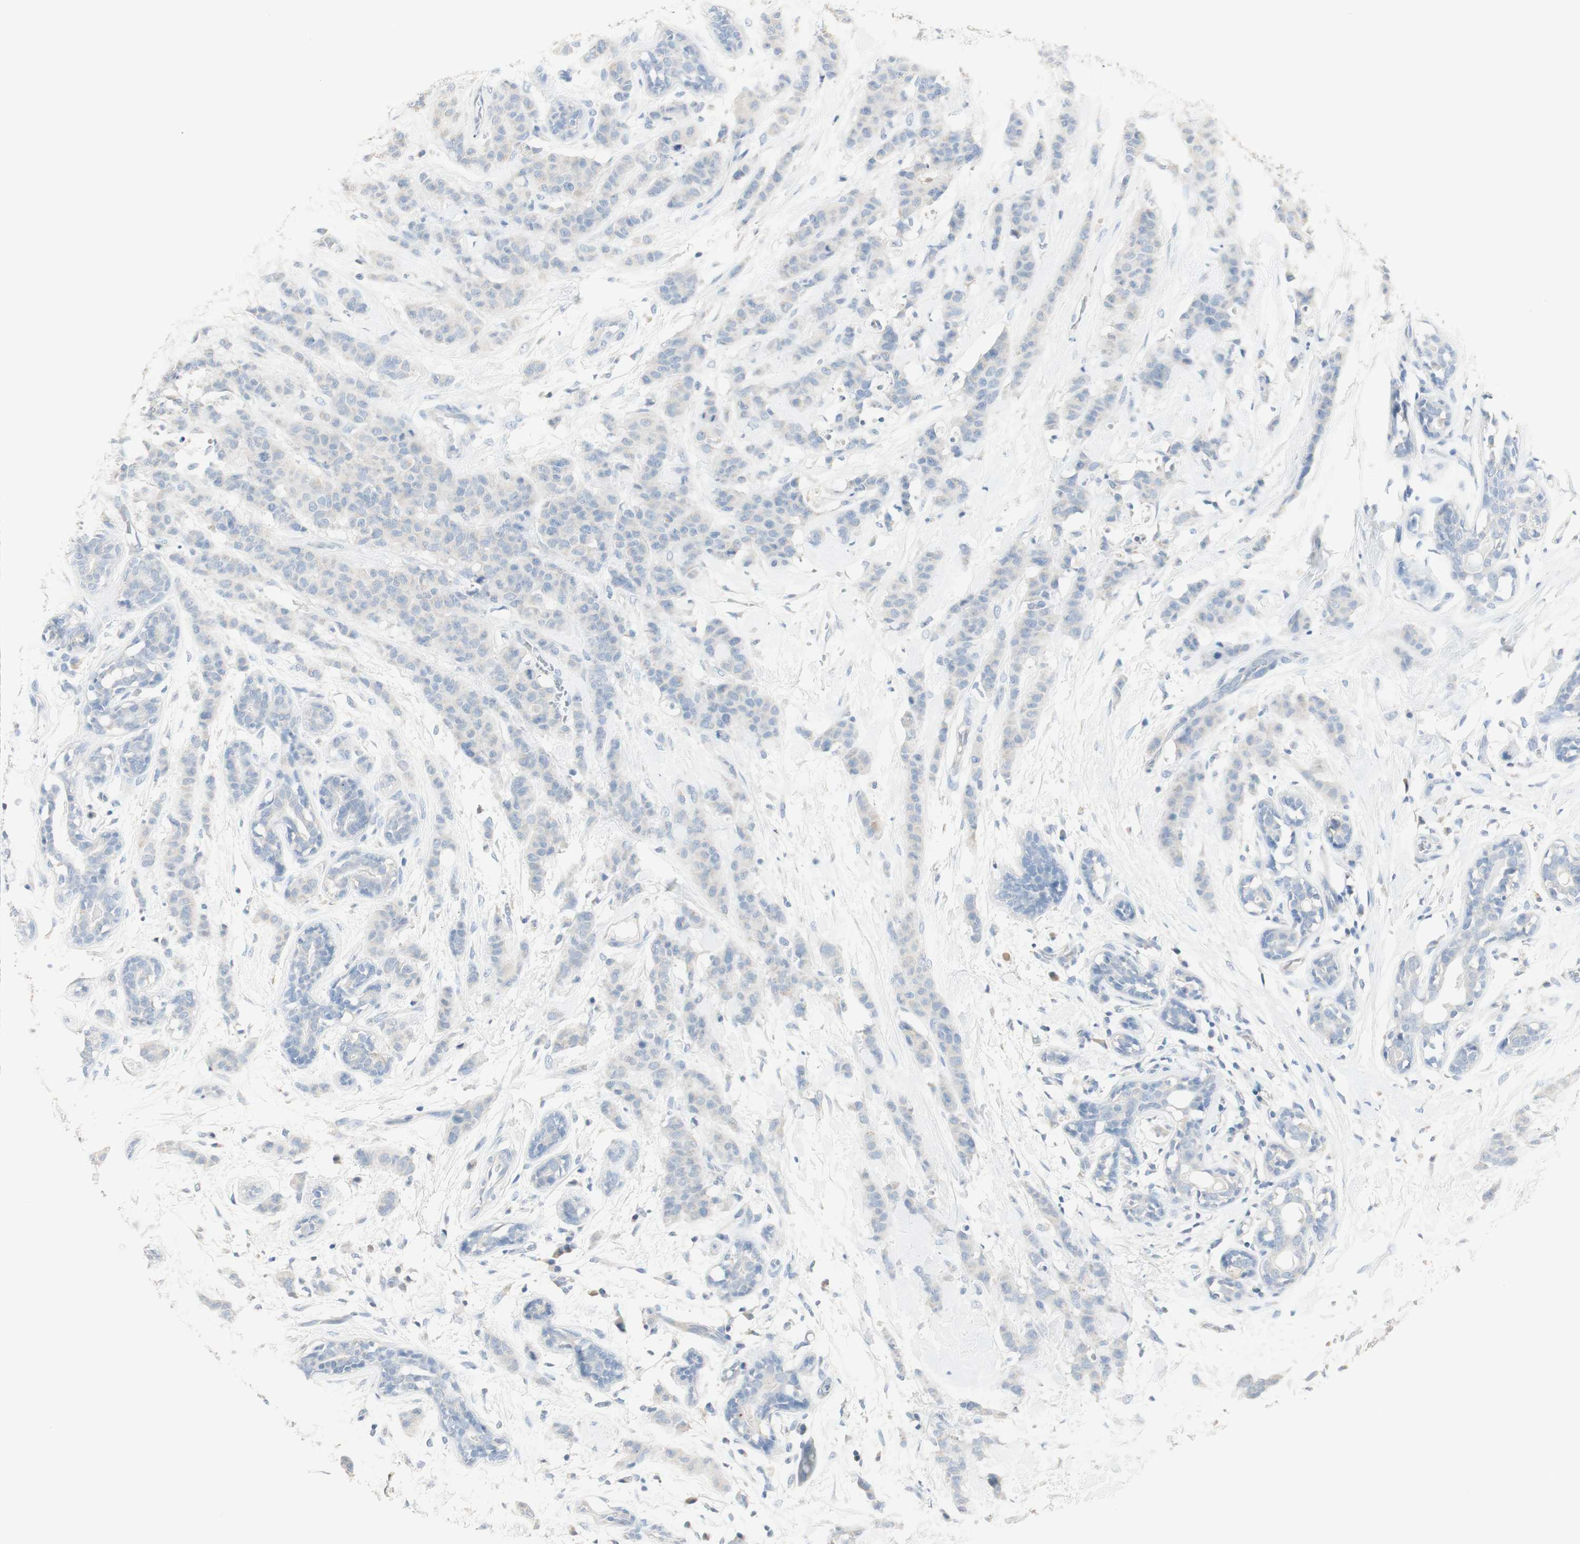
{"staining": {"intensity": "negative", "quantity": "none", "location": "none"}, "tissue": "breast cancer", "cell_type": "Tumor cells", "image_type": "cancer", "snomed": [{"axis": "morphology", "description": "Normal tissue, NOS"}, {"axis": "morphology", "description": "Duct carcinoma"}, {"axis": "topography", "description": "Breast"}], "caption": "The photomicrograph shows no significant expression in tumor cells of breast cancer (intraductal carcinoma).", "gene": "ART3", "patient": {"sex": "female", "age": 40}}